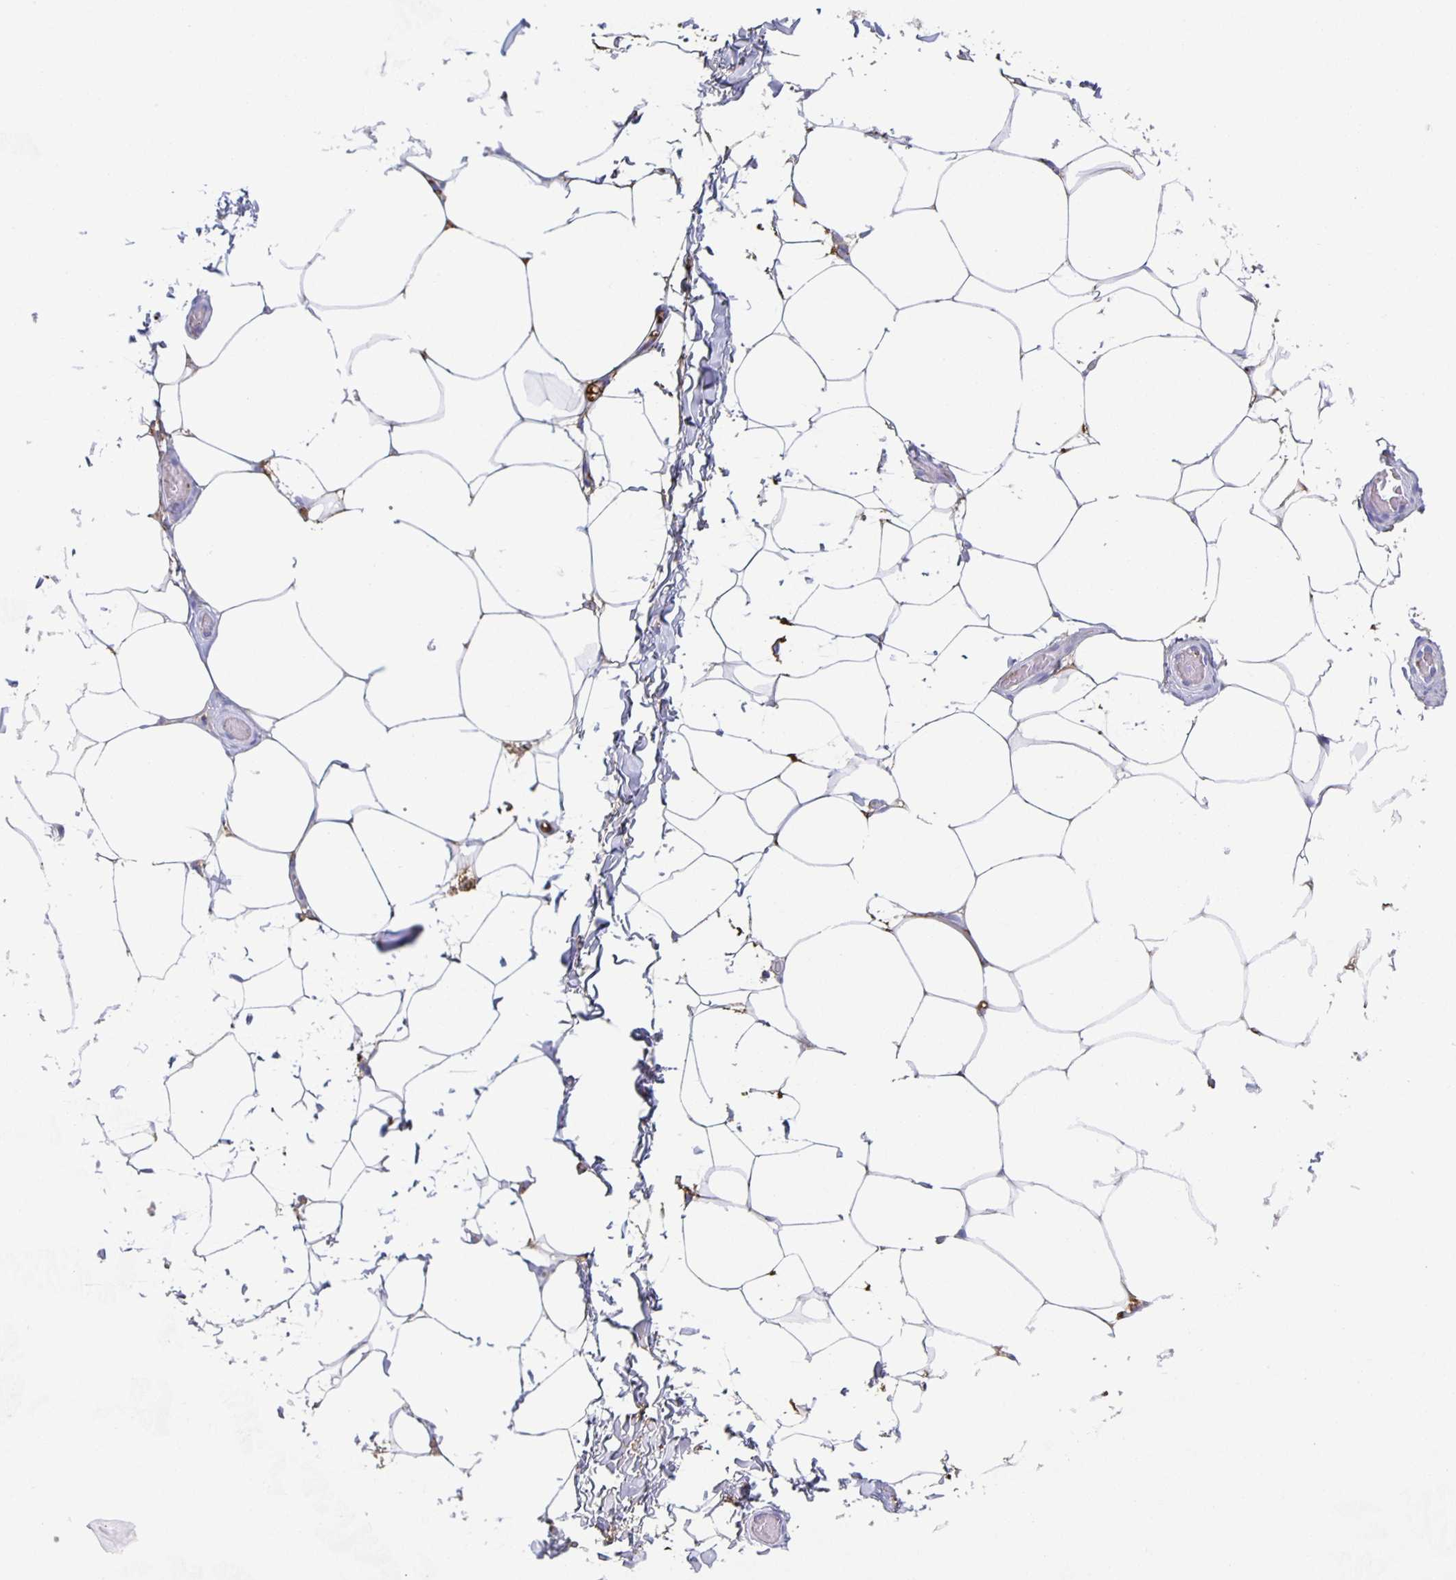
{"staining": {"intensity": "negative", "quantity": "none", "location": "none"}, "tissue": "adipose tissue", "cell_type": "Adipocytes", "image_type": "normal", "snomed": [{"axis": "morphology", "description": "Normal tissue, NOS"}, {"axis": "topography", "description": "Soft tissue"}, {"axis": "topography", "description": "Adipose tissue"}, {"axis": "topography", "description": "Vascular tissue"}, {"axis": "topography", "description": "Peripheral nerve tissue"}], "caption": "Adipocytes show no significant staining in unremarkable adipose tissue.", "gene": "FGA", "patient": {"sex": "male", "age": 29}}